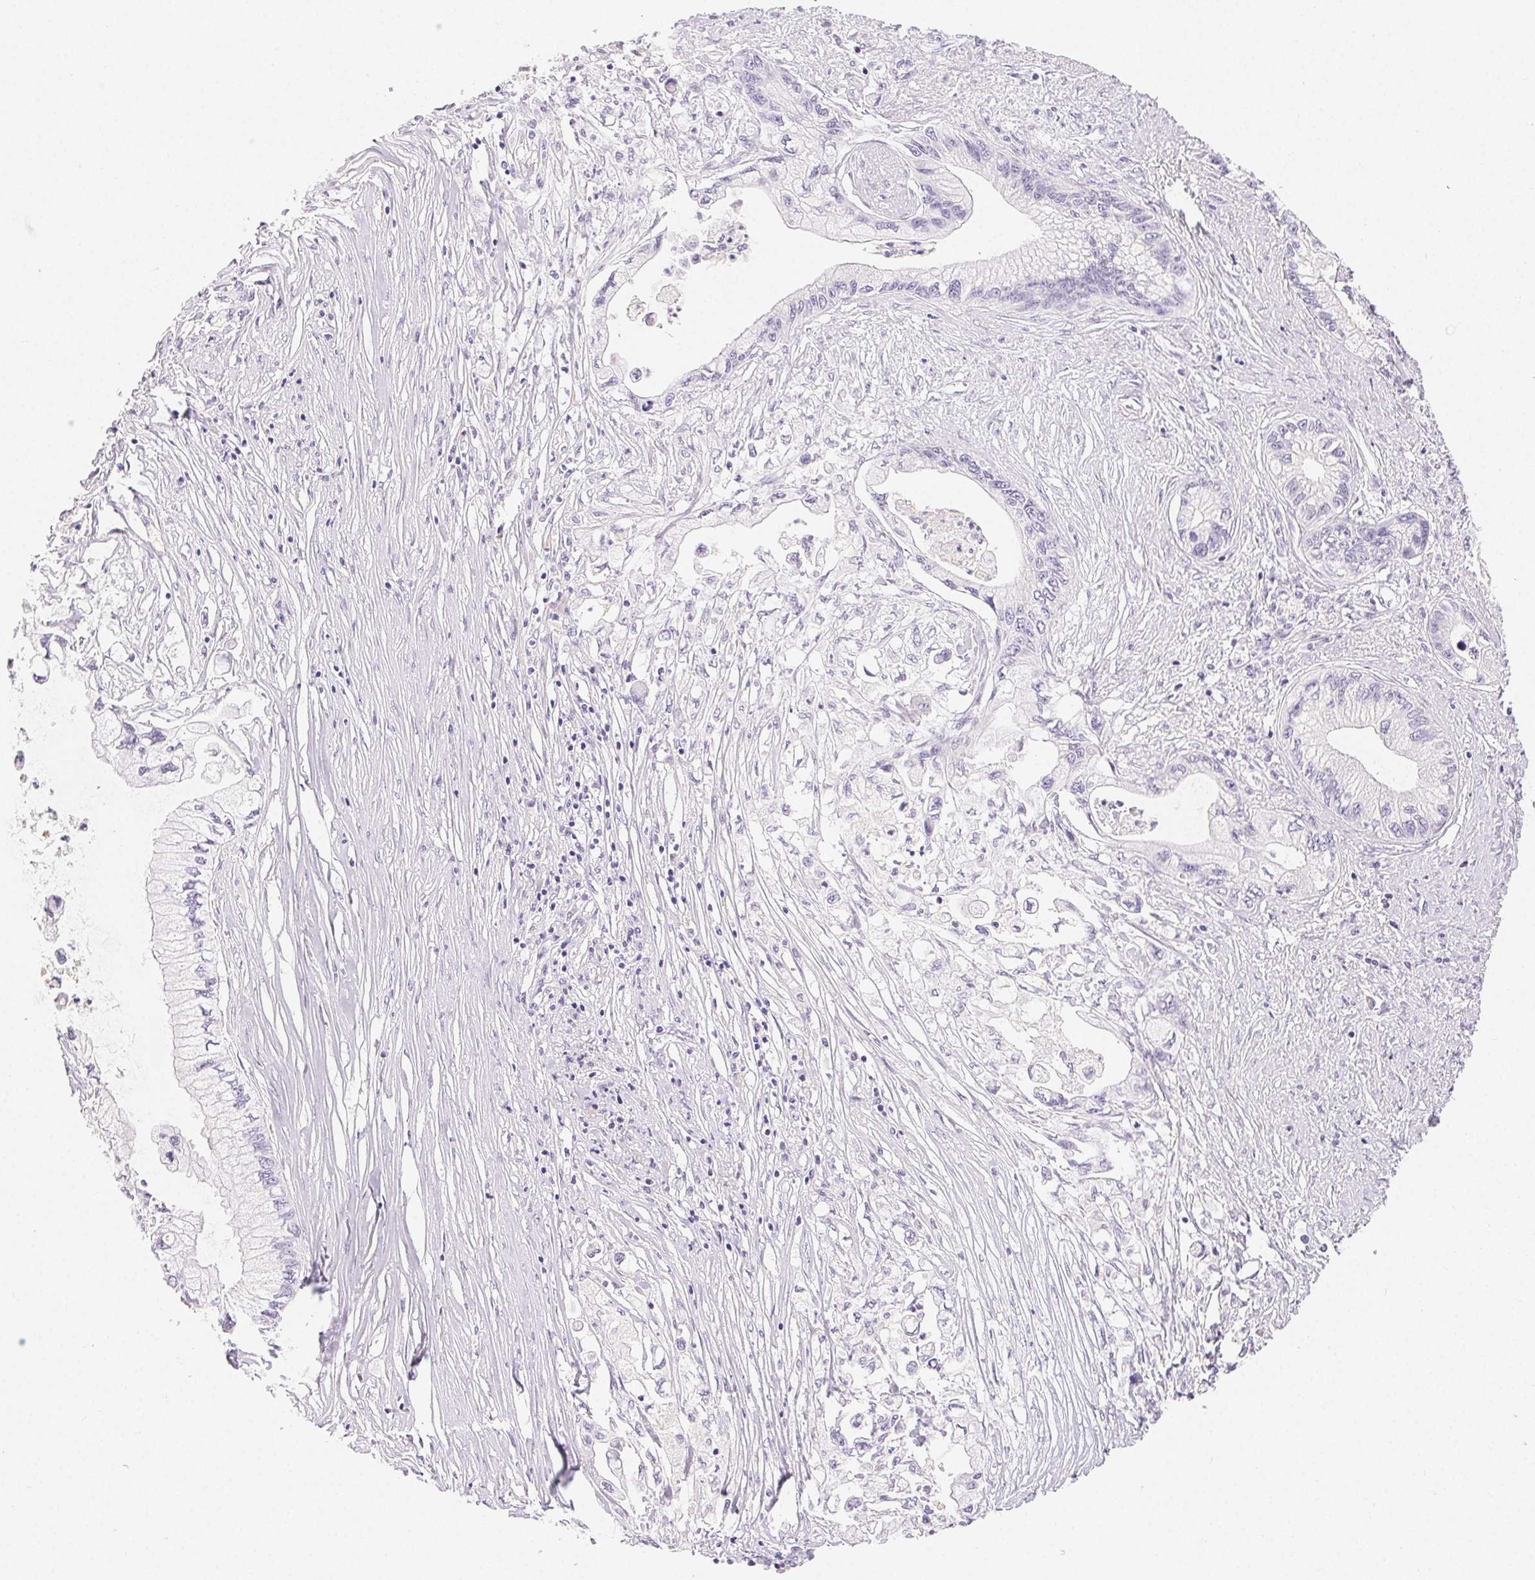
{"staining": {"intensity": "negative", "quantity": "none", "location": "none"}, "tissue": "pancreatic cancer", "cell_type": "Tumor cells", "image_type": "cancer", "snomed": [{"axis": "morphology", "description": "Adenocarcinoma, NOS"}, {"axis": "topography", "description": "Pancreas"}], "caption": "An image of pancreatic cancer stained for a protein displays no brown staining in tumor cells.", "gene": "MIOX", "patient": {"sex": "male", "age": 61}}